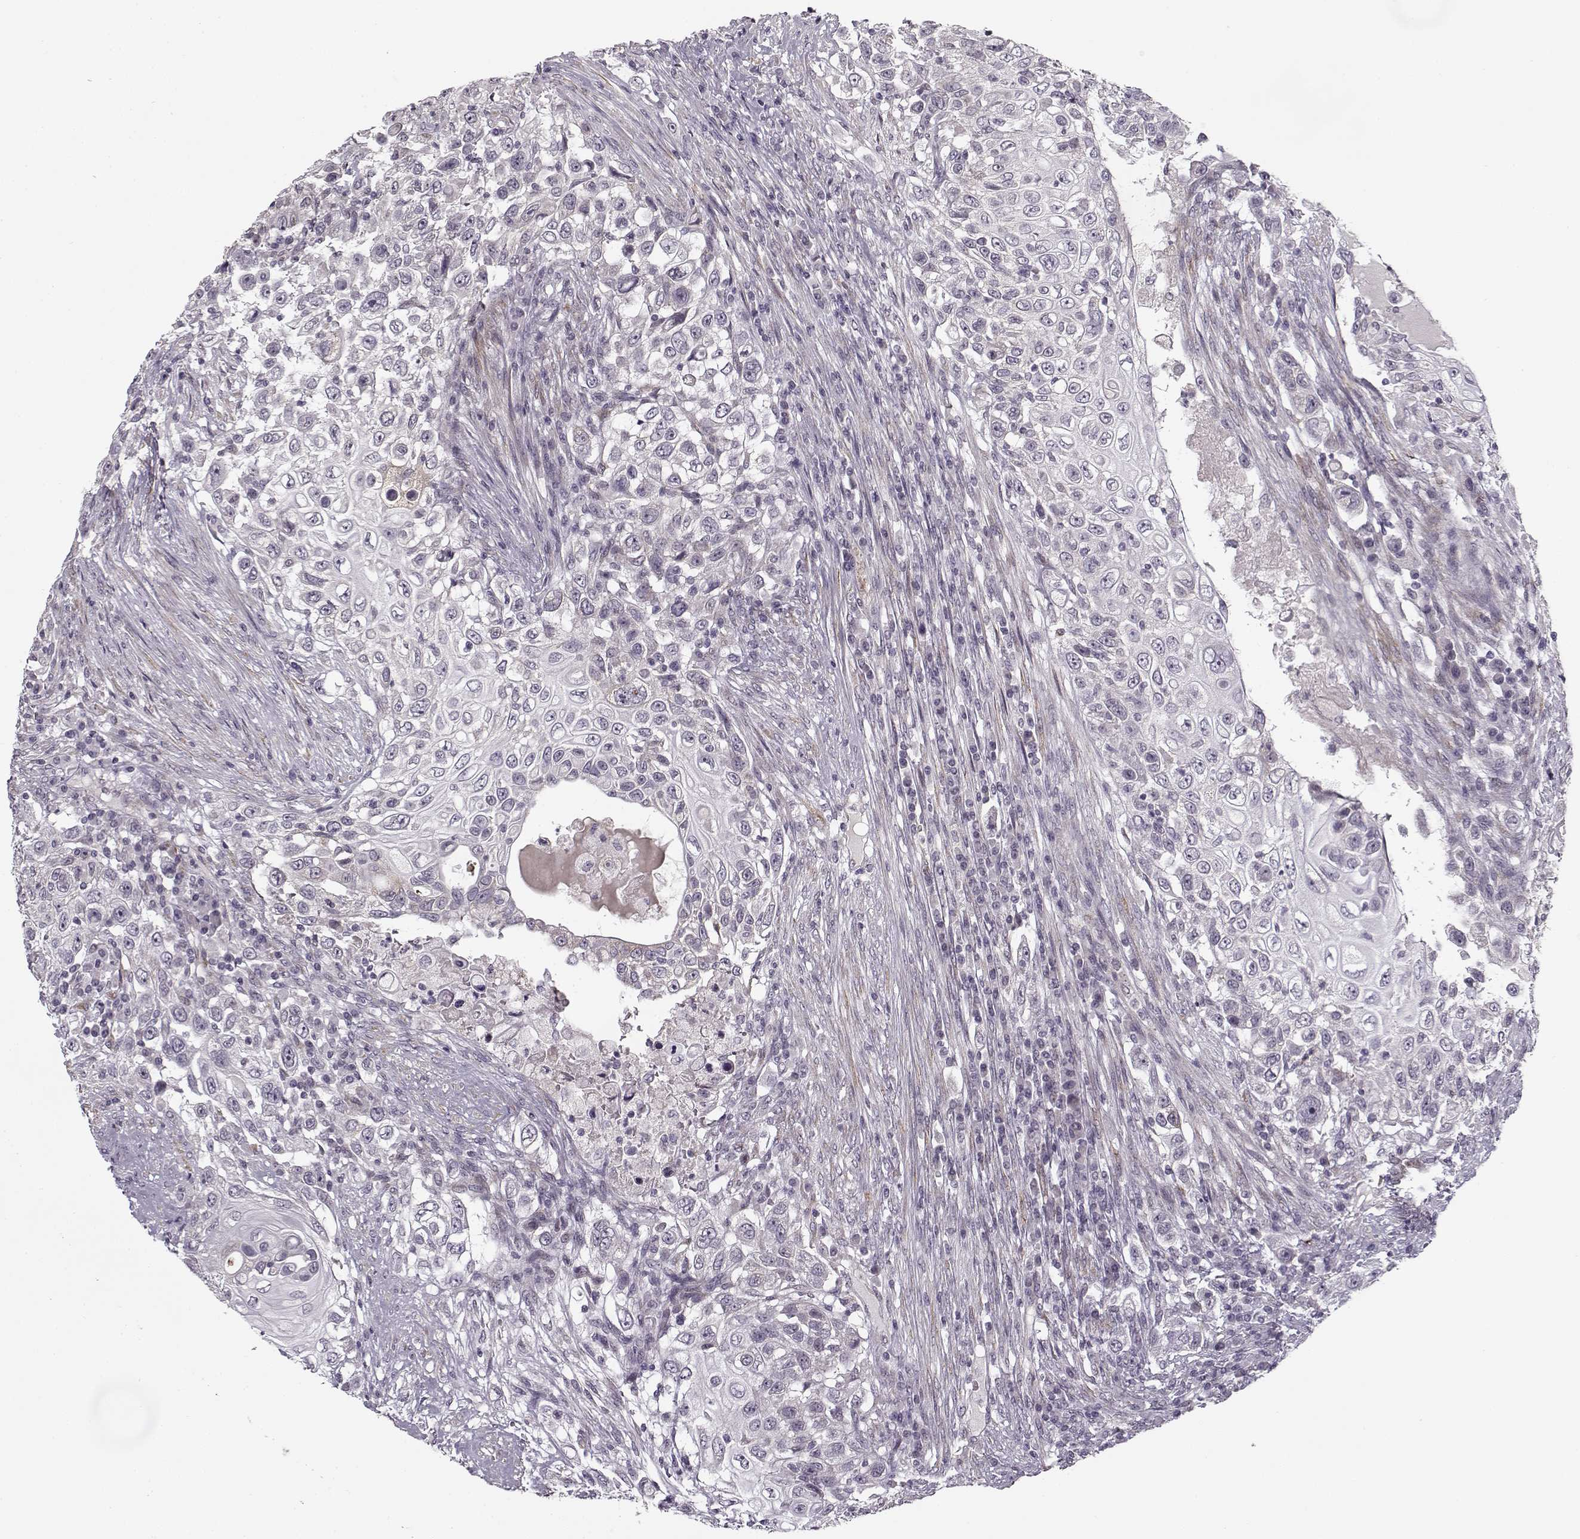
{"staining": {"intensity": "negative", "quantity": "none", "location": "none"}, "tissue": "urothelial cancer", "cell_type": "Tumor cells", "image_type": "cancer", "snomed": [{"axis": "morphology", "description": "Urothelial carcinoma, High grade"}, {"axis": "topography", "description": "Urinary bladder"}], "caption": "This is a image of immunohistochemistry (IHC) staining of urothelial cancer, which shows no staining in tumor cells.", "gene": "LAMB2", "patient": {"sex": "female", "age": 56}}